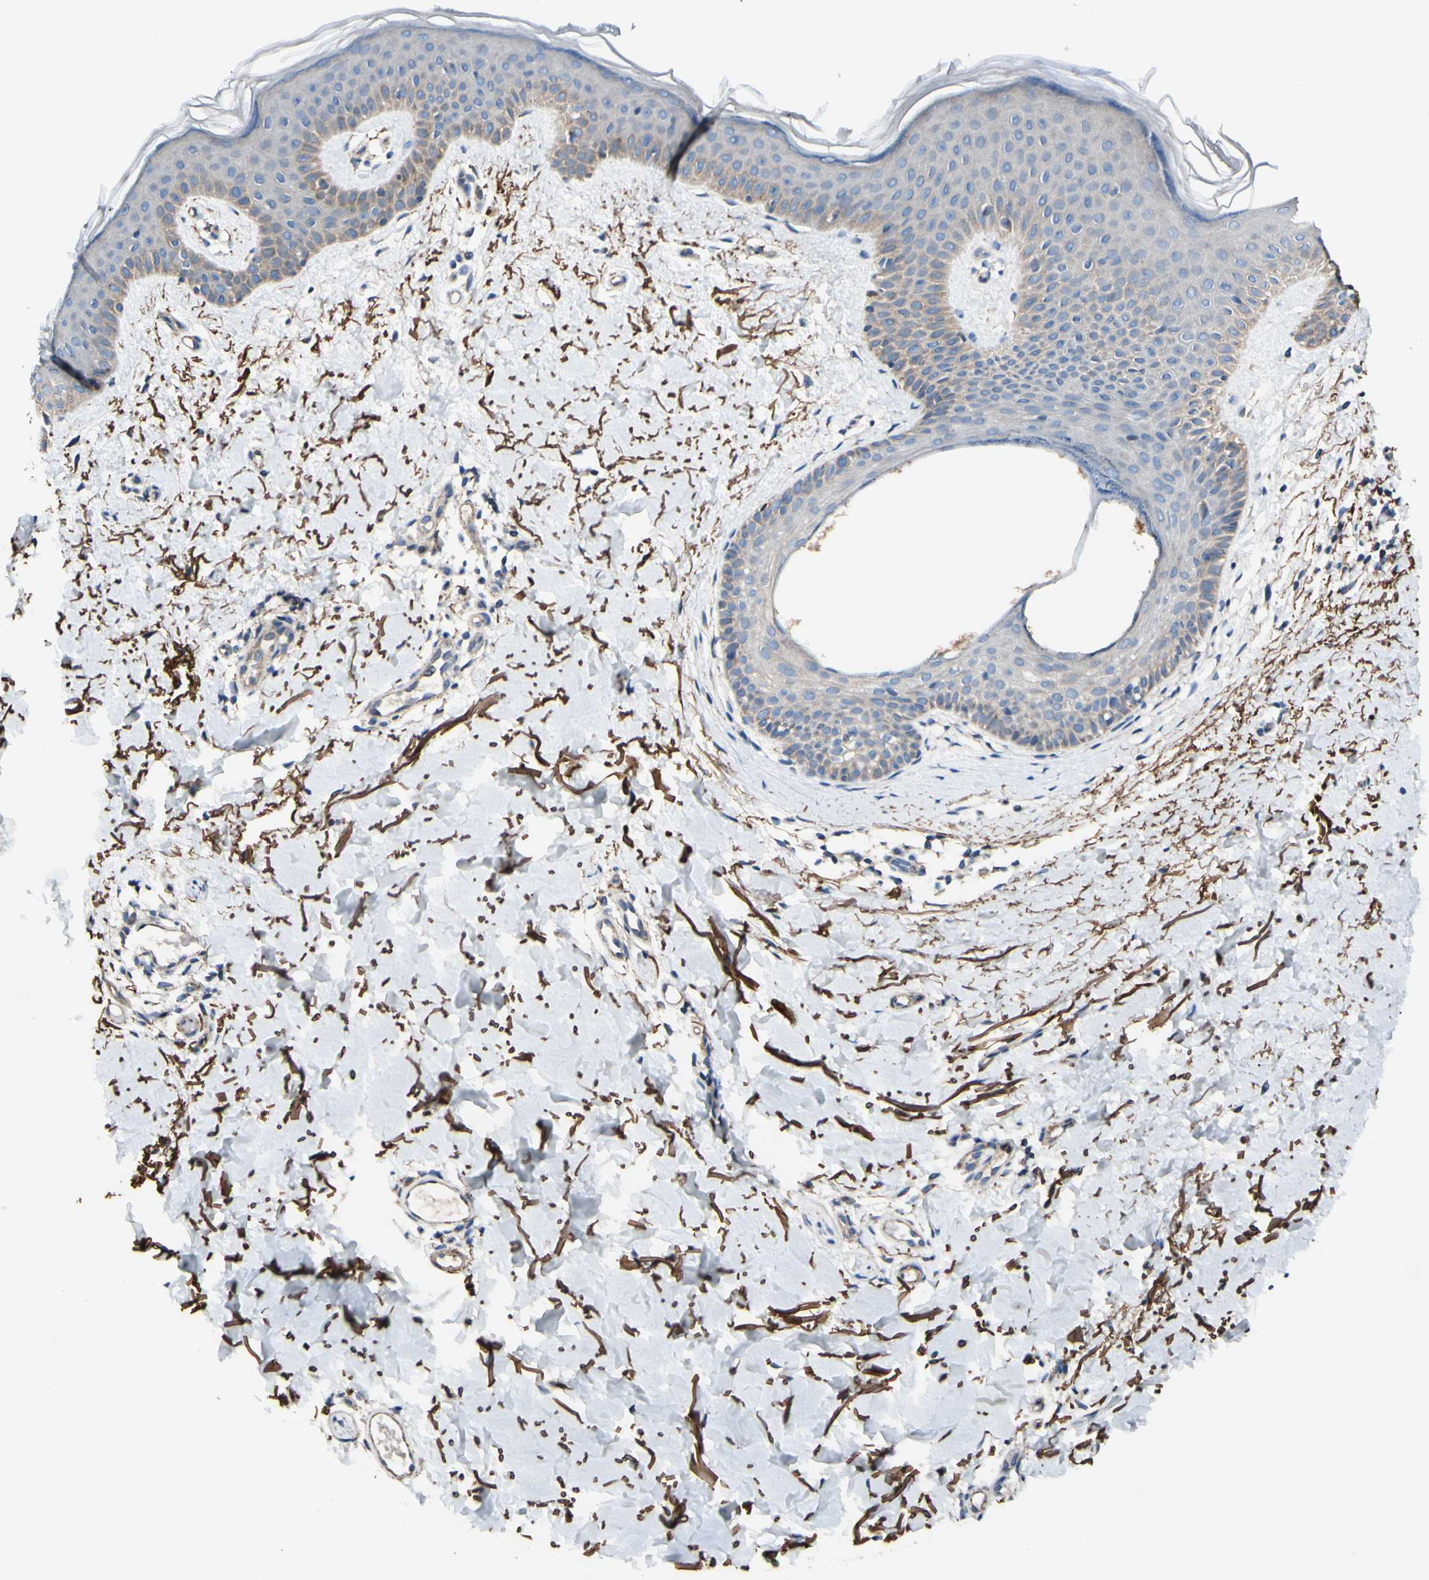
{"staining": {"intensity": "moderate", "quantity": ">75%", "location": "cytoplasmic/membranous"}, "tissue": "skin", "cell_type": "Fibroblasts", "image_type": "normal", "snomed": [{"axis": "morphology", "description": "Normal tissue, NOS"}, {"axis": "topography", "description": "Skin"}], "caption": "Approximately >75% of fibroblasts in unremarkable human skin display moderate cytoplasmic/membranous protein staining as visualized by brown immunohistochemical staining.", "gene": "EPHA3", "patient": {"sex": "female", "age": 56}}